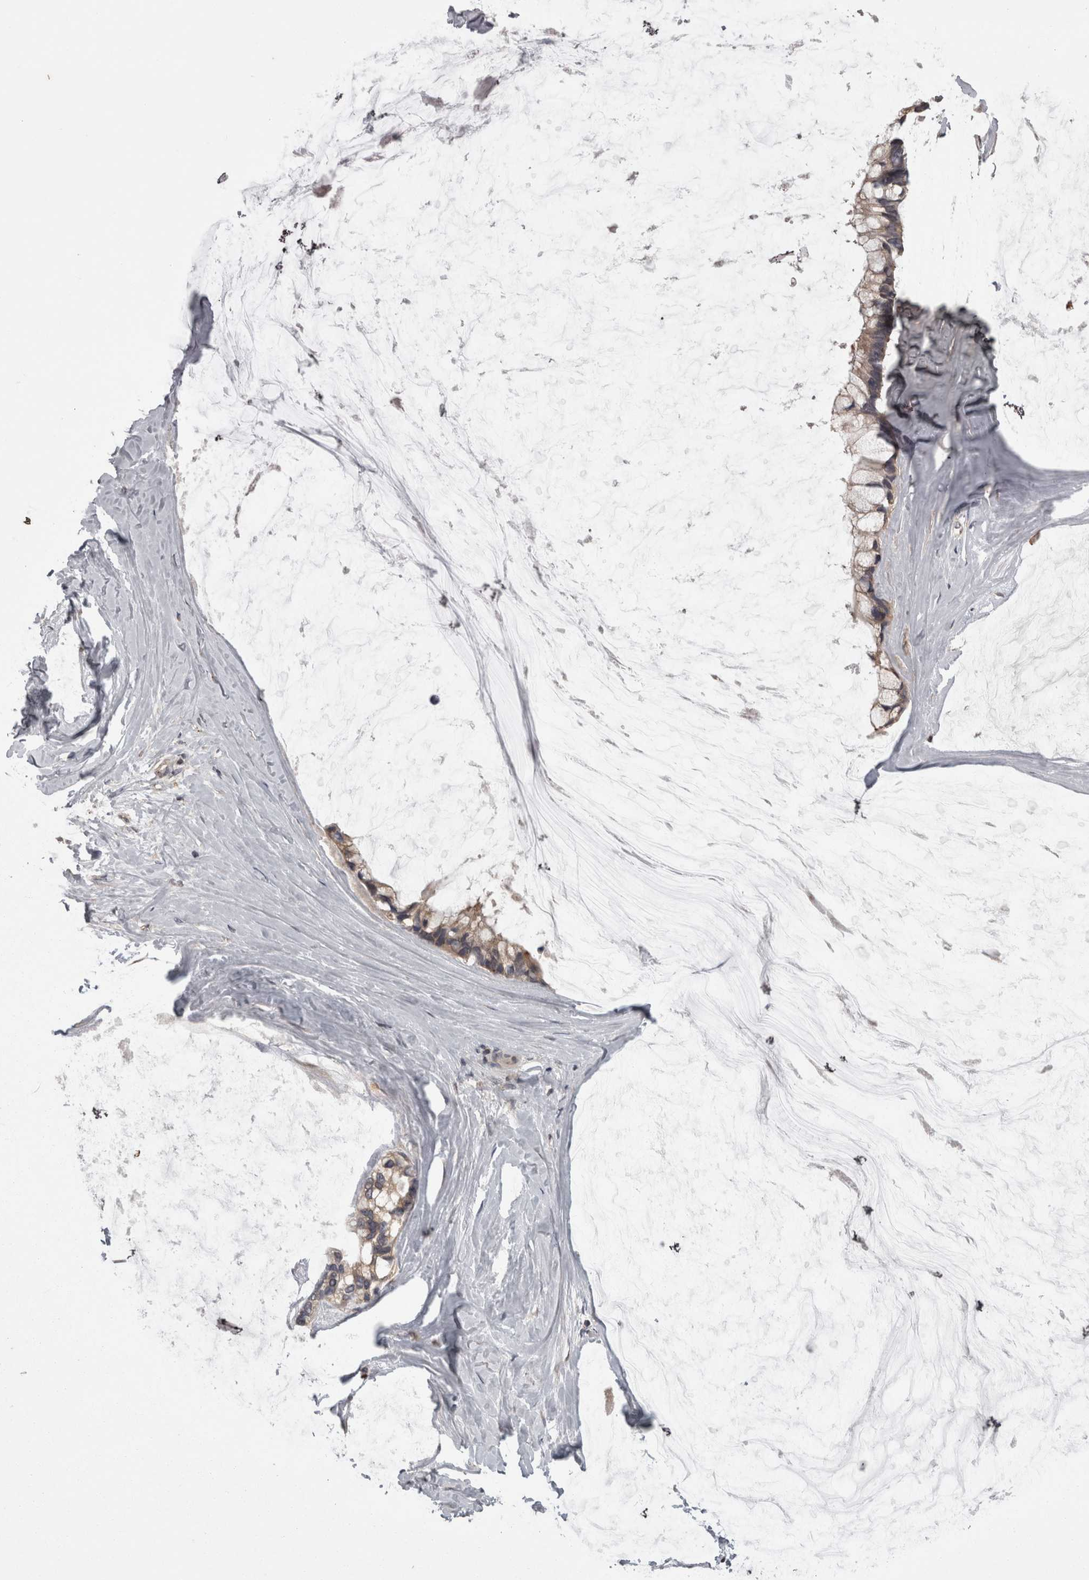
{"staining": {"intensity": "weak", "quantity": ">75%", "location": "cytoplasmic/membranous"}, "tissue": "ovarian cancer", "cell_type": "Tumor cells", "image_type": "cancer", "snomed": [{"axis": "morphology", "description": "Cystadenocarcinoma, mucinous, NOS"}, {"axis": "topography", "description": "Ovary"}], "caption": "A micrograph of human ovarian cancer stained for a protein reveals weak cytoplasmic/membranous brown staining in tumor cells. The protein of interest is shown in brown color, while the nuclei are stained blue.", "gene": "PCM1", "patient": {"sex": "female", "age": 39}}